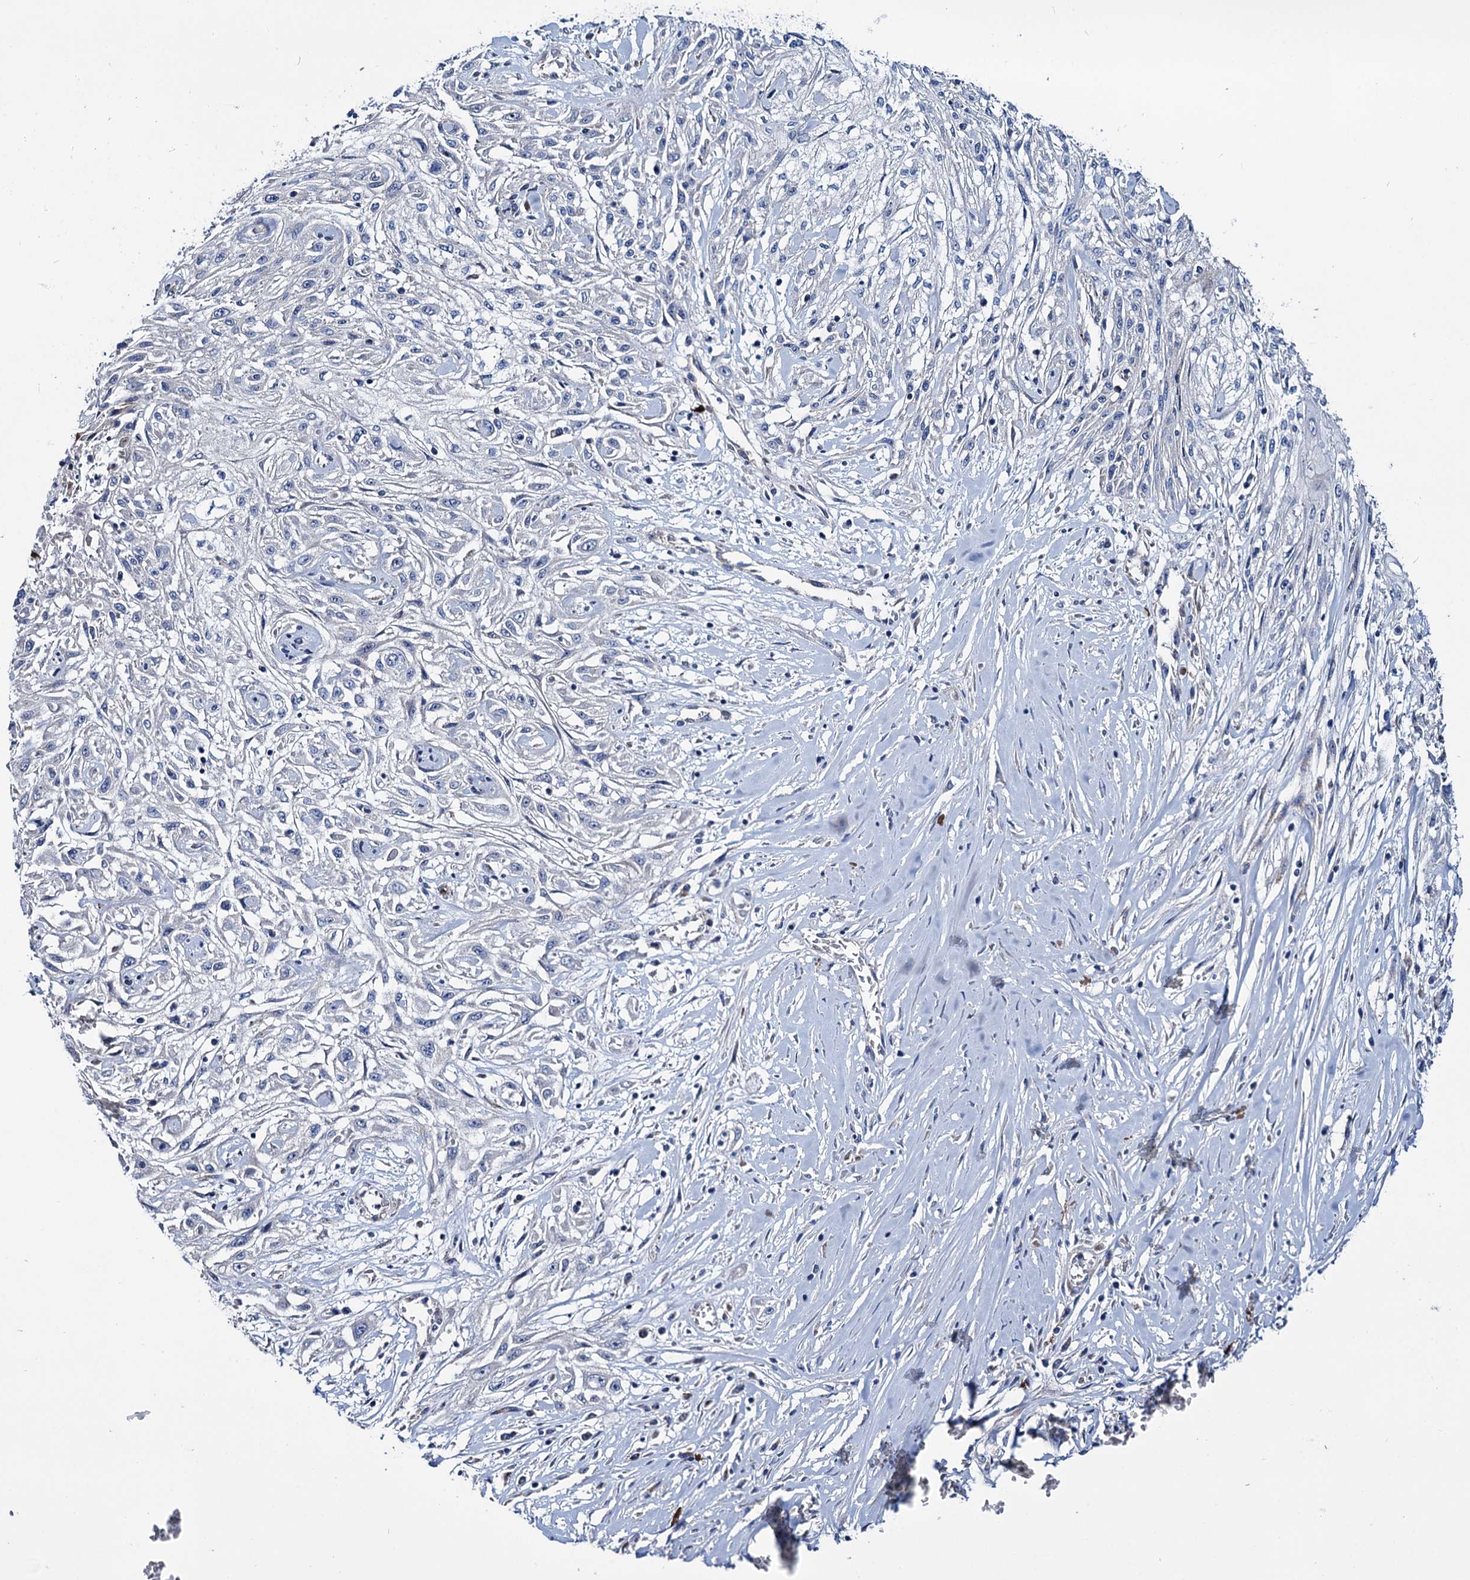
{"staining": {"intensity": "negative", "quantity": "none", "location": "none"}, "tissue": "skin cancer", "cell_type": "Tumor cells", "image_type": "cancer", "snomed": [{"axis": "morphology", "description": "Squamous cell carcinoma, NOS"}, {"axis": "morphology", "description": "Squamous cell carcinoma, metastatic, NOS"}, {"axis": "topography", "description": "Skin"}, {"axis": "topography", "description": "Lymph node"}], "caption": "DAB (3,3'-diaminobenzidine) immunohistochemical staining of skin cancer (metastatic squamous cell carcinoma) reveals no significant expression in tumor cells. Nuclei are stained in blue.", "gene": "EYA4", "patient": {"sex": "male", "age": 75}}